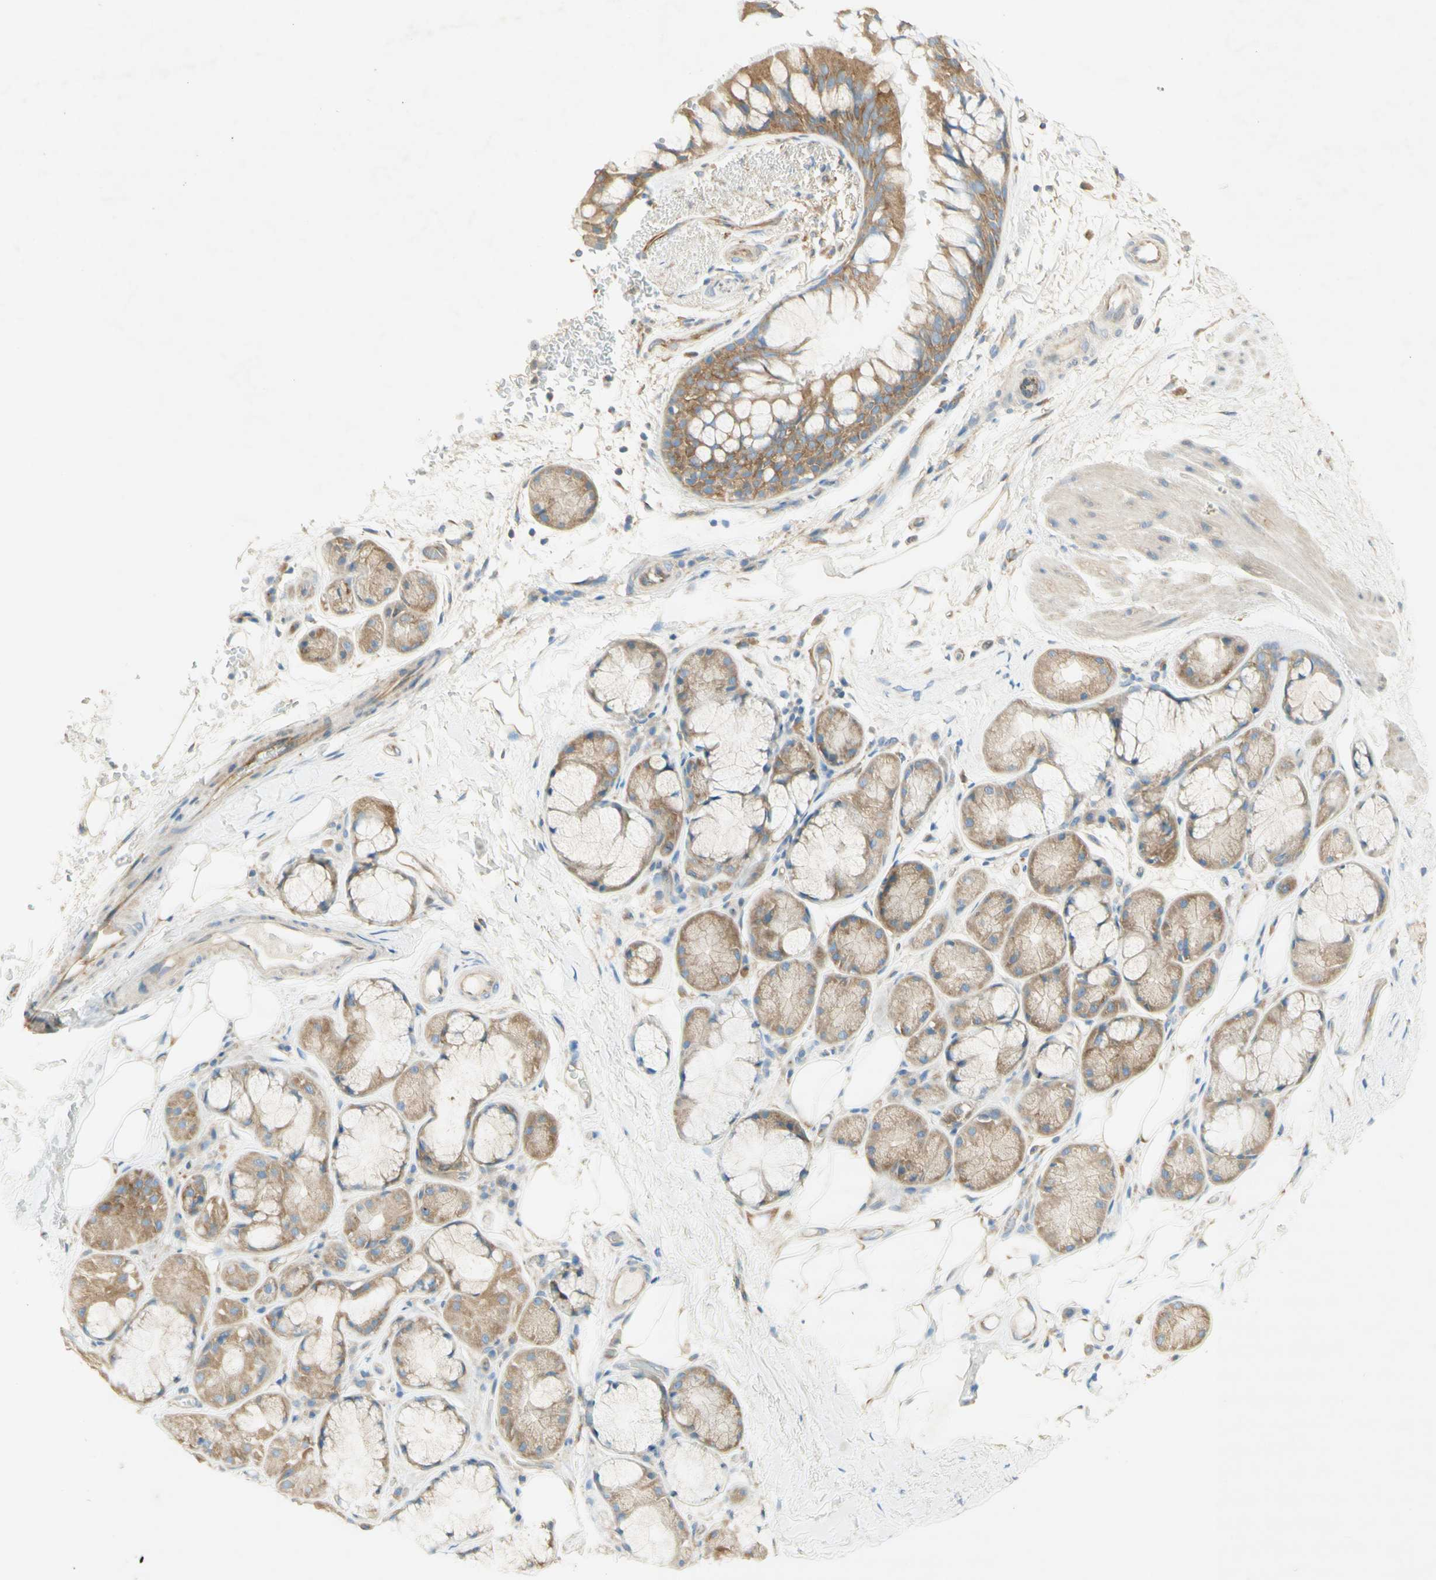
{"staining": {"intensity": "weak", "quantity": ">75%", "location": "cytoplasmic/membranous"}, "tissue": "bronchus", "cell_type": "Respiratory epithelial cells", "image_type": "normal", "snomed": [{"axis": "morphology", "description": "Normal tissue, NOS"}, {"axis": "topography", "description": "Bronchus"}], "caption": "Bronchus stained with immunohistochemistry (IHC) reveals weak cytoplasmic/membranous expression in about >75% of respiratory epithelial cells.", "gene": "DYNC1H1", "patient": {"sex": "male", "age": 66}}